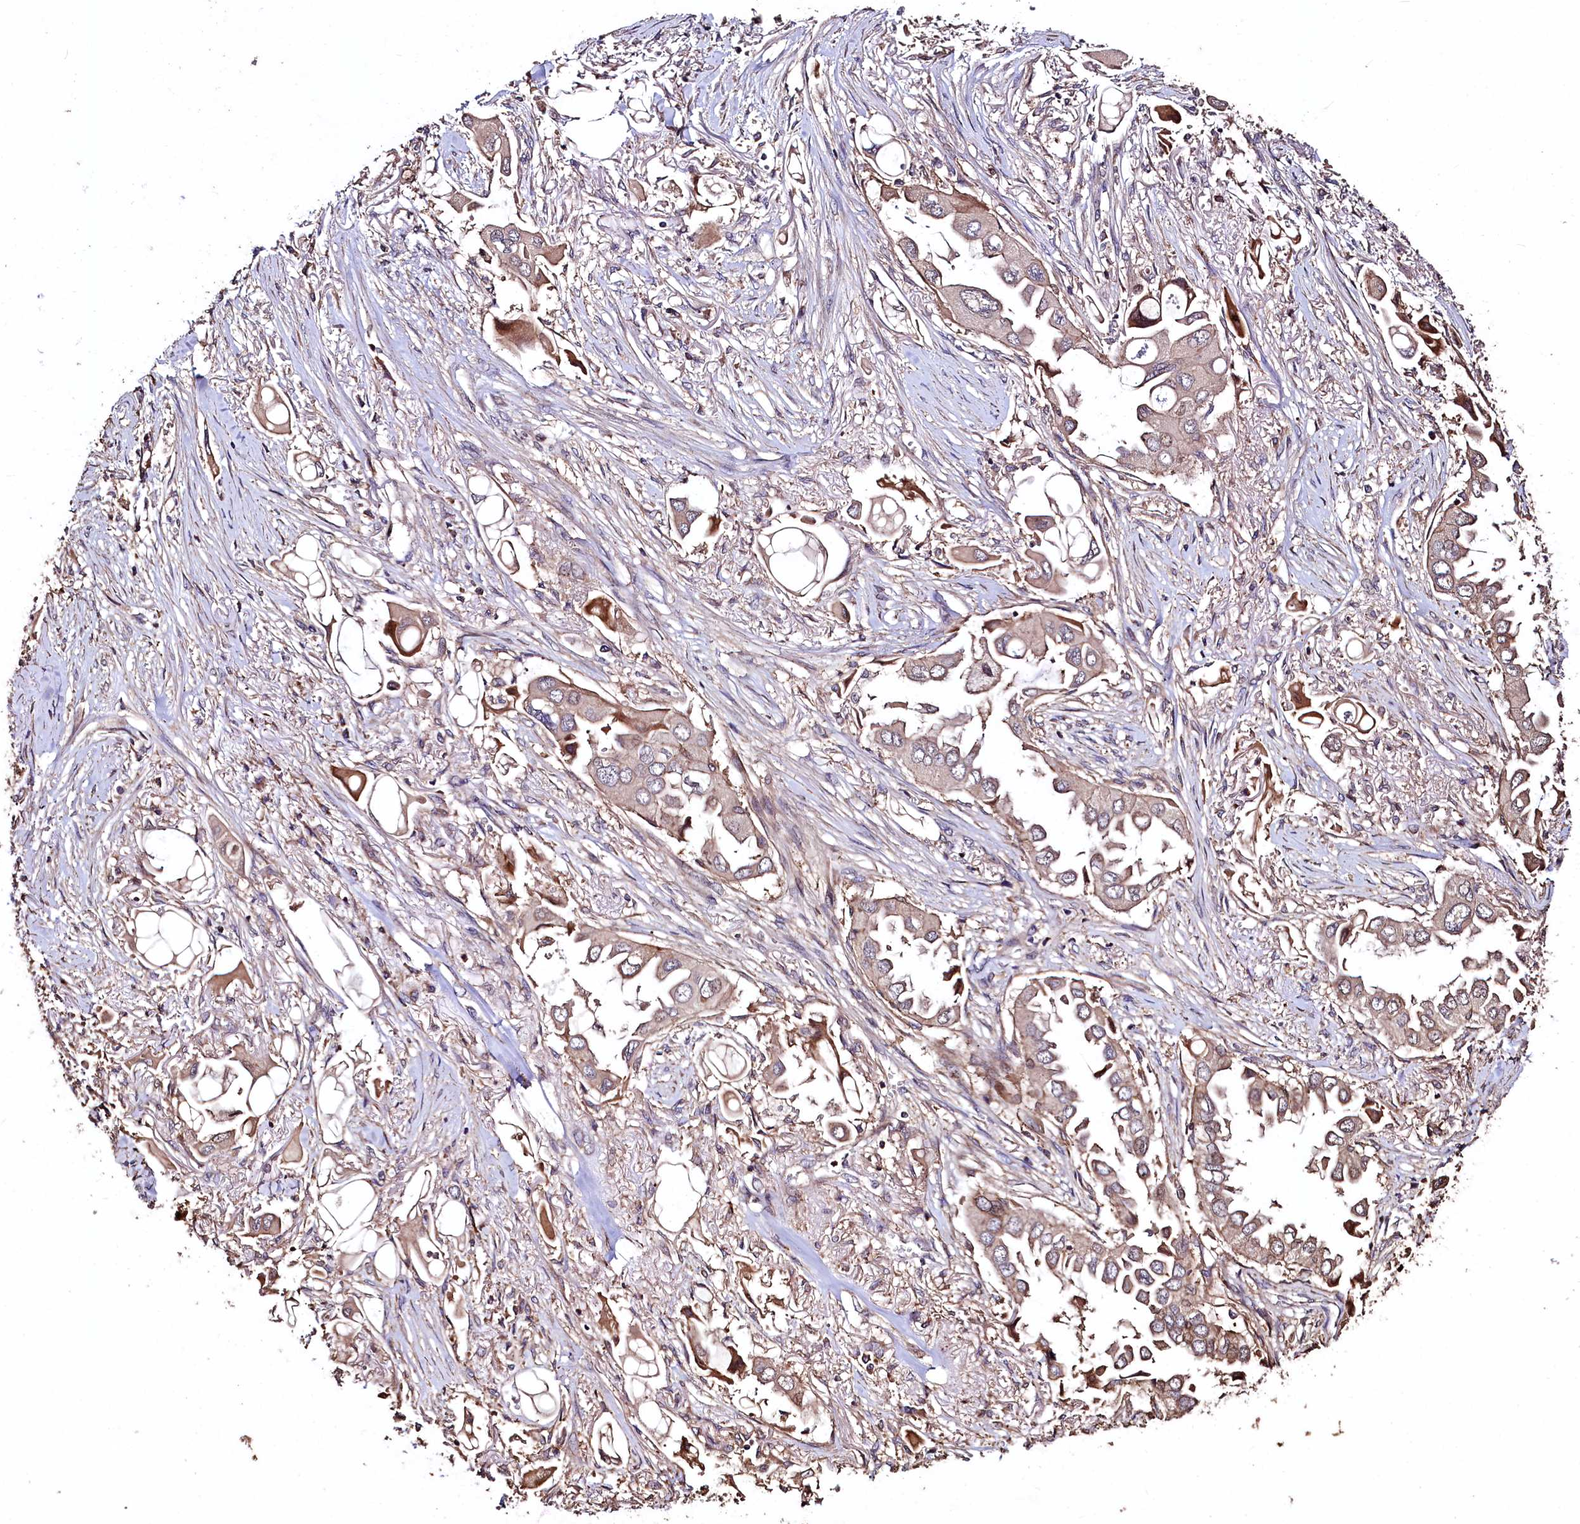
{"staining": {"intensity": "weak", "quantity": "25%-75%", "location": "cytoplasmic/membranous"}, "tissue": "lung cancer", "cell_type": "Tumor cells", "image_type": "cancer", "snomed": [{"axis": "morphology", "description": "Adenocarcinoma, NOS"}, {"axis": "topography", "description": "Lung"}], "caption": "Adenocarcinoma (lung) stained with a protein marker demonstrates weak staining in tumor cells.", "gene": "TMEM98", "patient": {"sex": "female", "age": 76}}